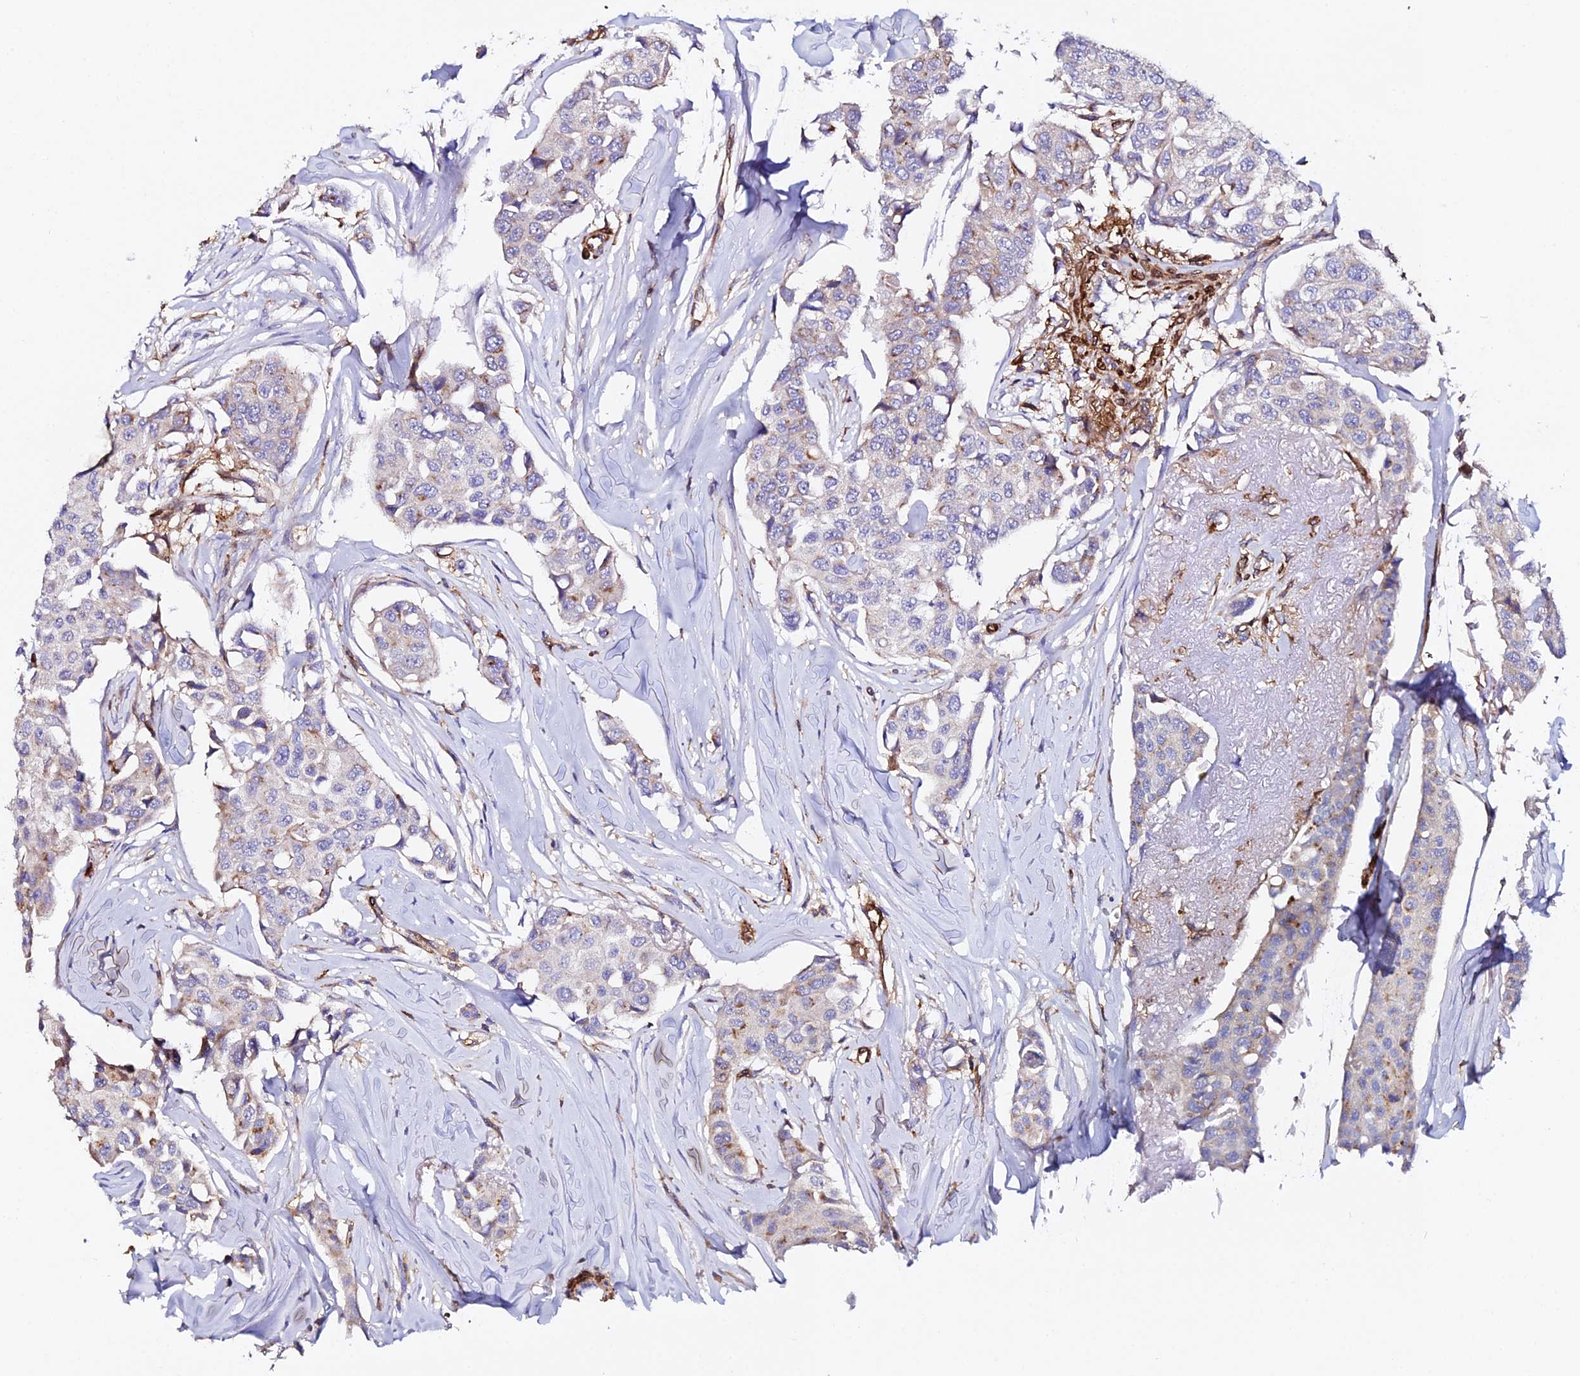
{"staining": {"intensity": "weak", "quantity": "<25%", "location": "cytoplasmic/membranous"}, "tissue": "breast cancer", "cell_type": "Tumor cells", "image_type": "cancer", "snomed": [{"axis": "morphology", "description": "Duct carcinoma"}, {"axis": "topography", "description": "Breast"}], "caption": "Immunohistochemistry (IHC) of human breast cancer (intraductal carcinoma) demonstrates no expression in tumor cells.", "gene": "TRPV2", "patient": {"sex": "female", "age": 80}}